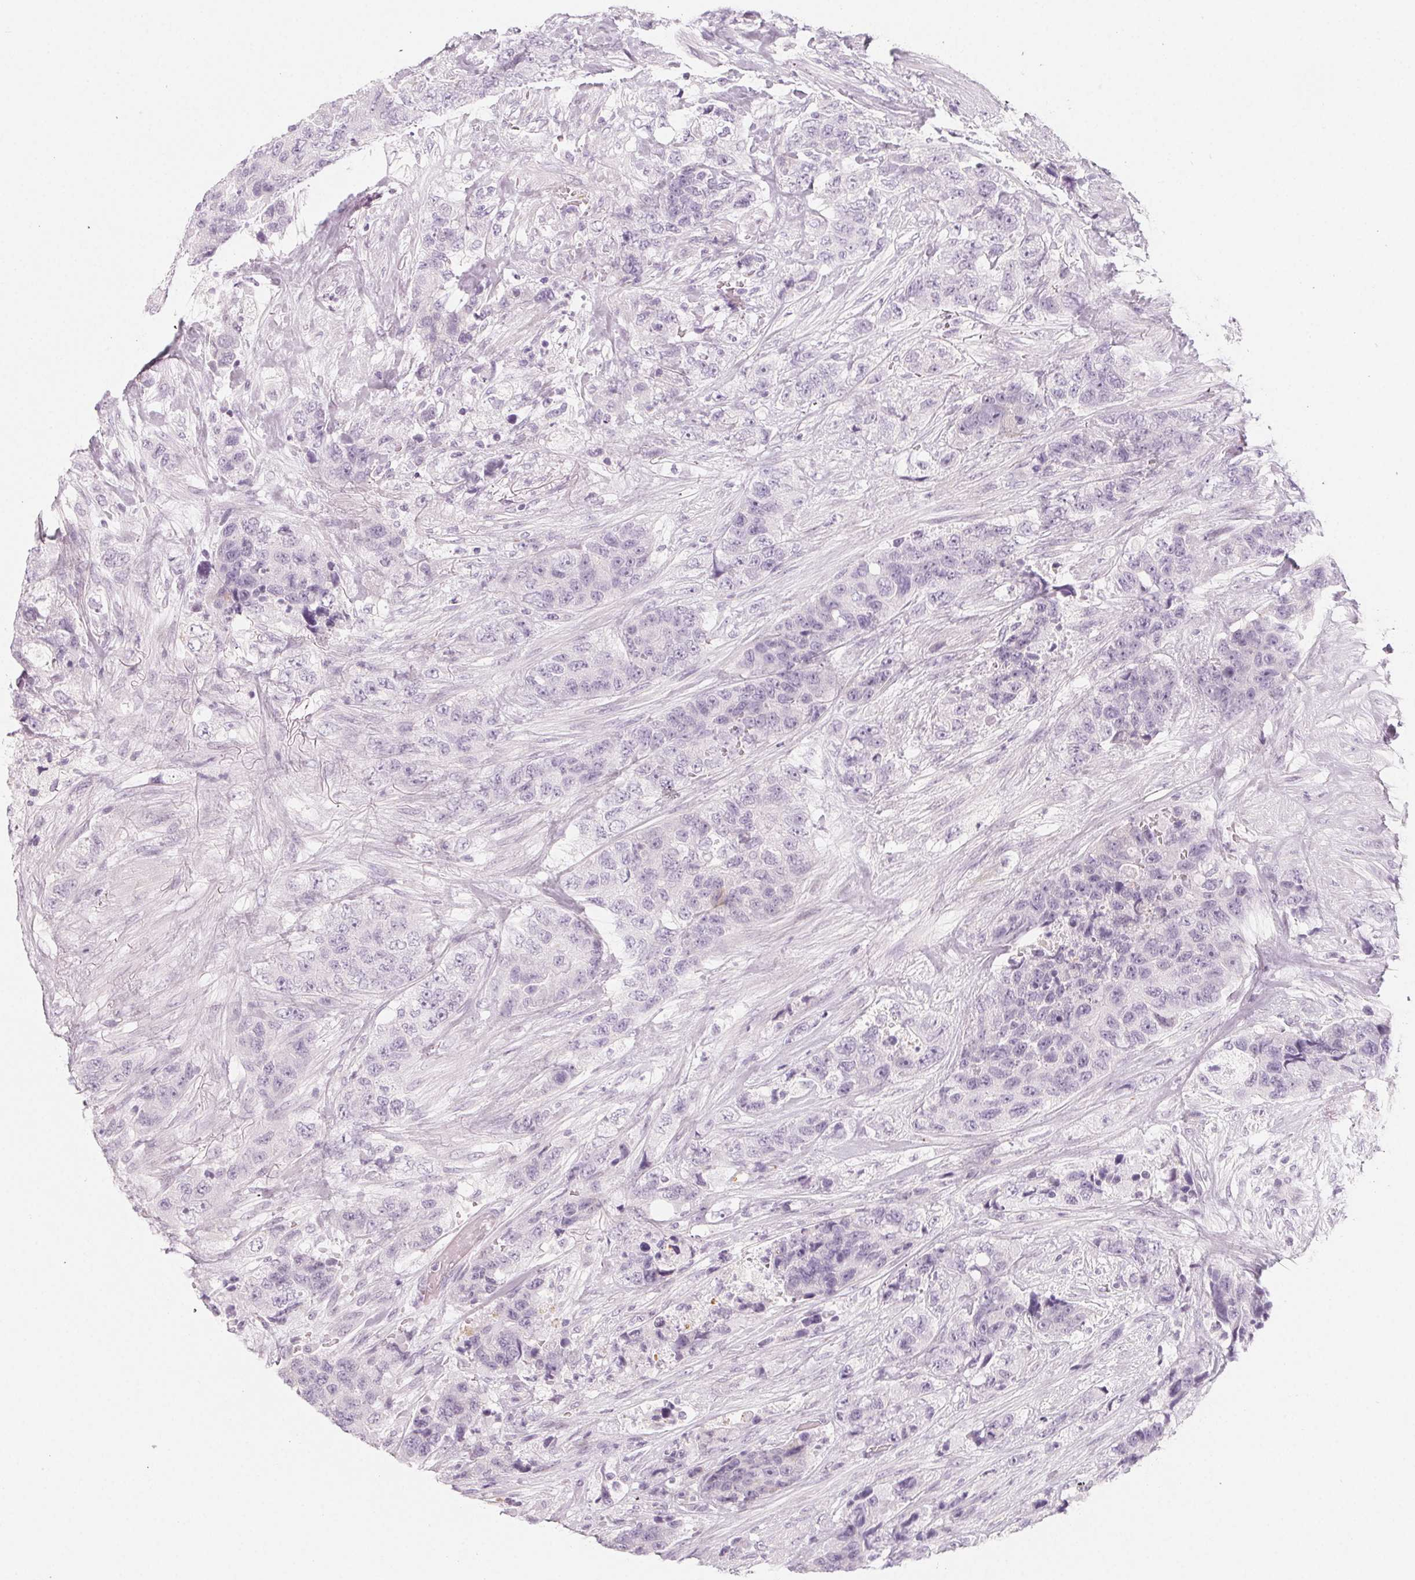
{"staining": {"intensity": "negative", "quantity": "none", "location": "none"}, "tissue": "urothelial cancer", "cell_type": "Tumor cells", "image_type": "cancer", "snomed": [{"axis": "morphology", "description": "Urothelial carcinoma, High grade"}, {"axis": "topography", "description": "Urinary bladder"}], "caption": "A high-resolution micrograph shows immunohistochemistry (IHC) staining of urothelial carcinoma (high-grade), which demonstrates no significant positivity in tumor cells. (DAB (3,3'-diaminobenzidine) immunohistochemistry, high magnification).", "gene": "SH3GL2", "patient": {"sex": "female", "age": 78}}